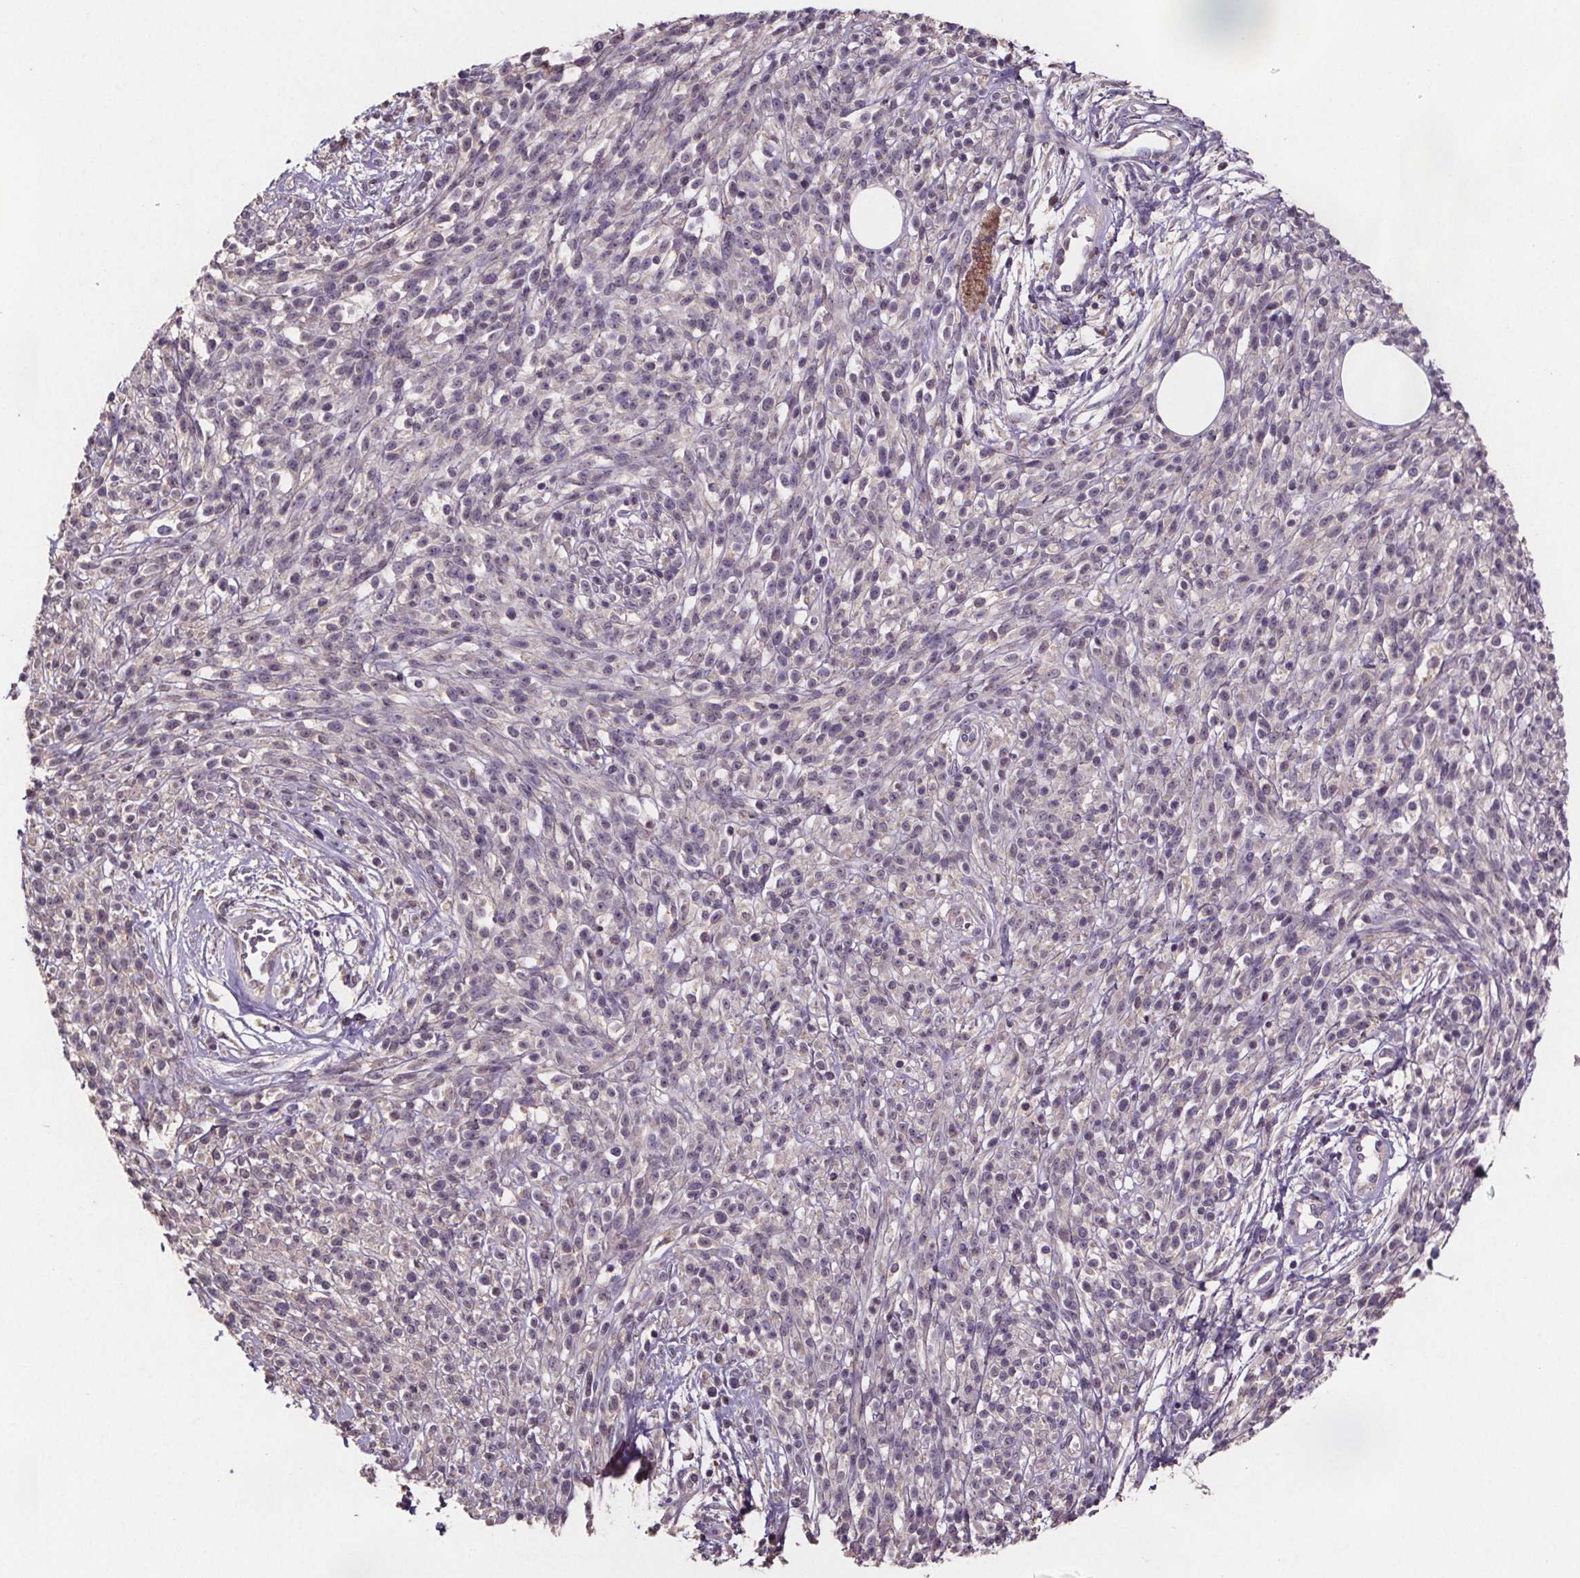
{"staining": {"intensity": "negative", "quantity": "none", "location": "none"}, "tissue": "melanoma", "cell_type": "Tumor cells", "image_type": "cancer", "snomed": [{"axis": "morphology", "description": "Malignant melanoma, NOS"}, {"axis": "topography", "description": "Skin"}, {"axis": "topography", "description": "Skin of trunk"}], "caption": "This is an immunohistochemistry histopathology image of human melanoma. There is no positivity in tumor cells.", "gene": "CLN3", "patient": {"sex": "male", "age": 74}}